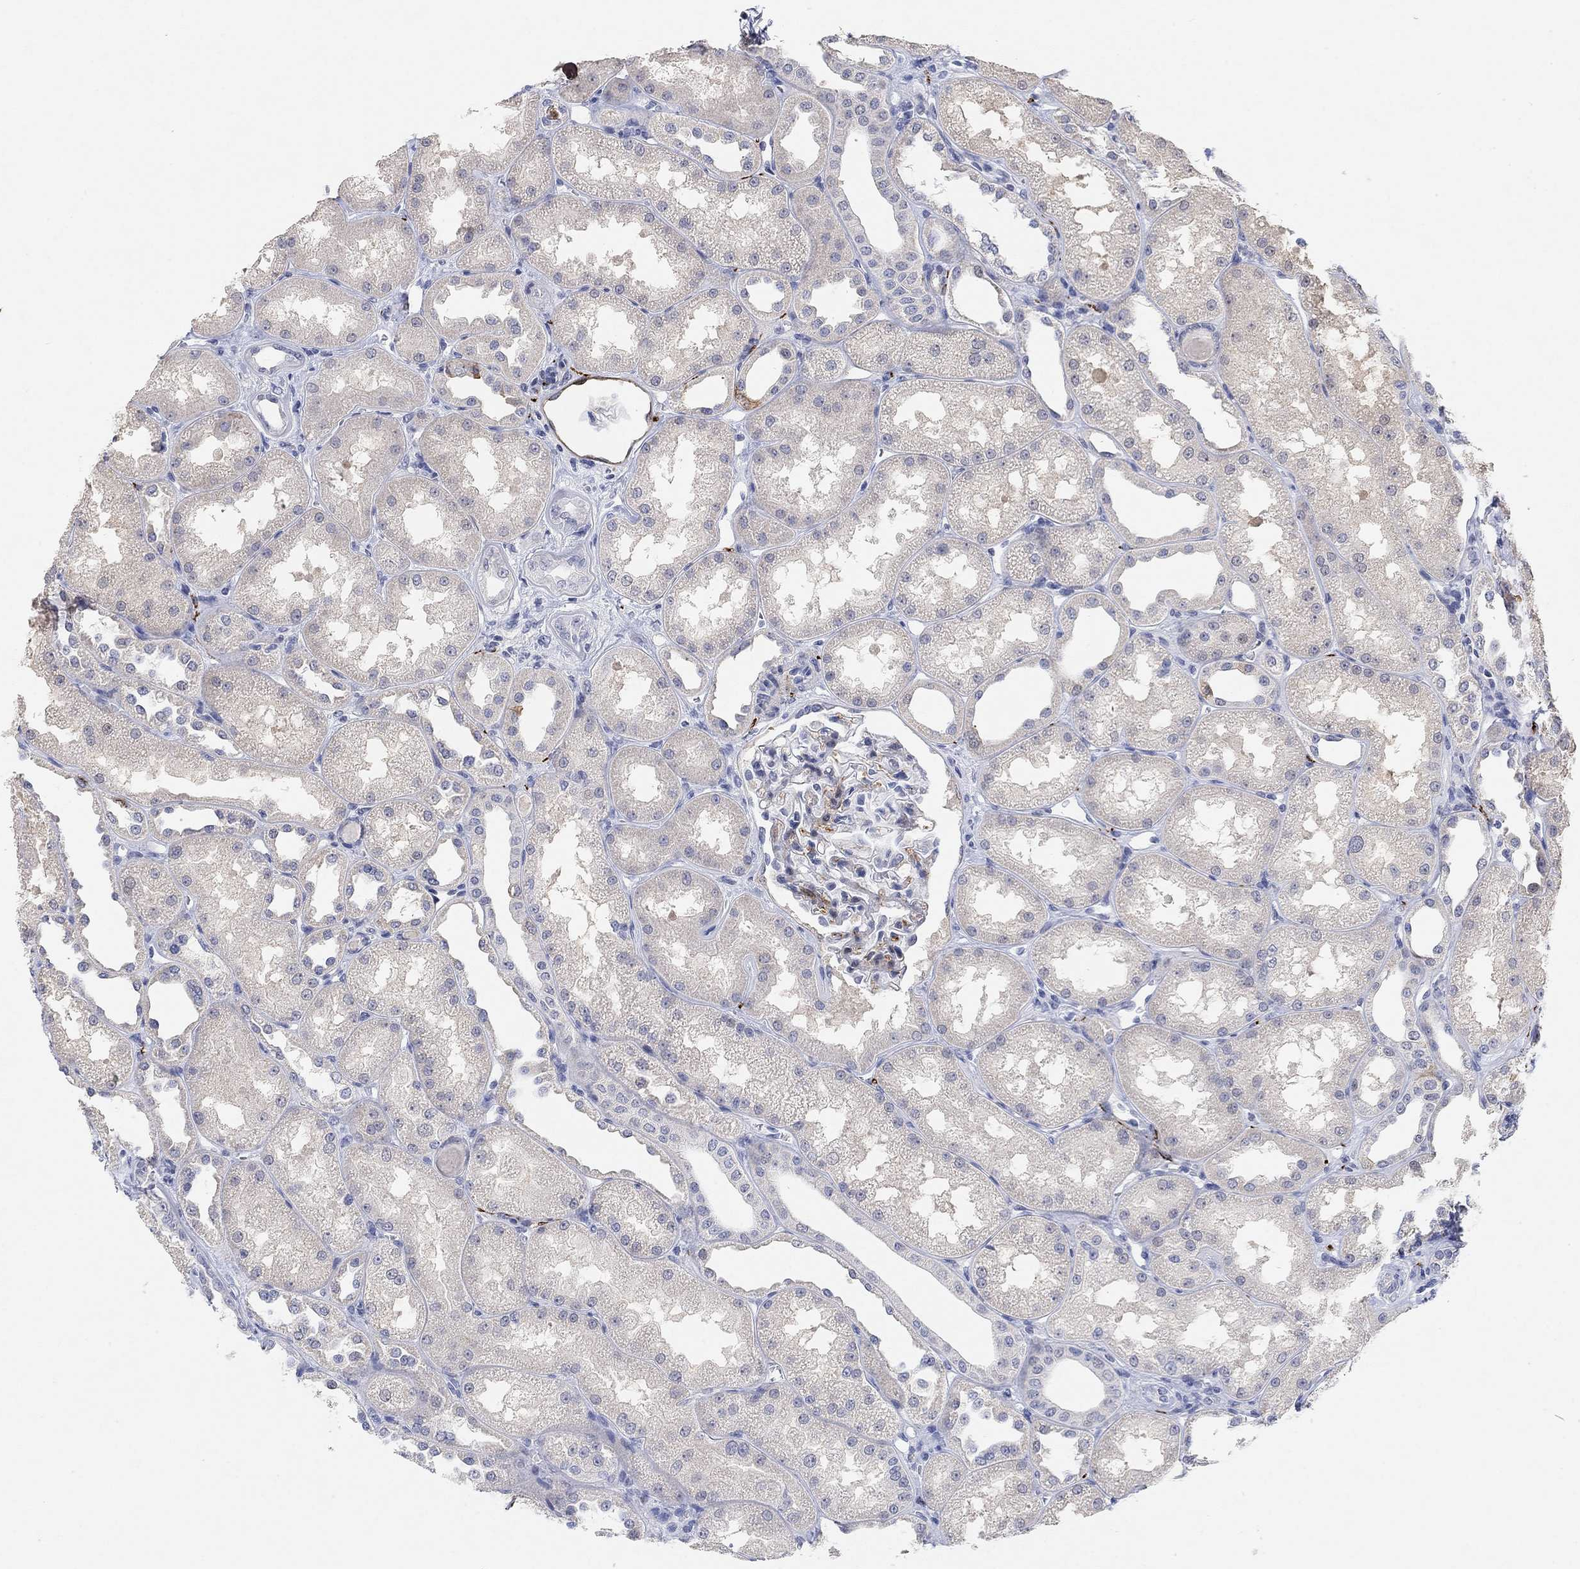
{"staining": {"intensity": "moderate", "quantity": "<25%", "location": "cytoplasmic/membranous"}, "tissue": "kidney", "cell_type": "Cells in glomeruli", "image_type": "normal", "snomed": [{"axis": "morphology", "description": "Normal tissue, NOS"}, {"axis": "topography", "description": "Kidney"}], "caption": "This is an image of IHC staining of unremarkable kidney, which shows moderate expression in the cytoplasmic/membranous of cells in glomeruli.", "gene": "VAT1L", "patient": {"sex": "male", "age": 61}}